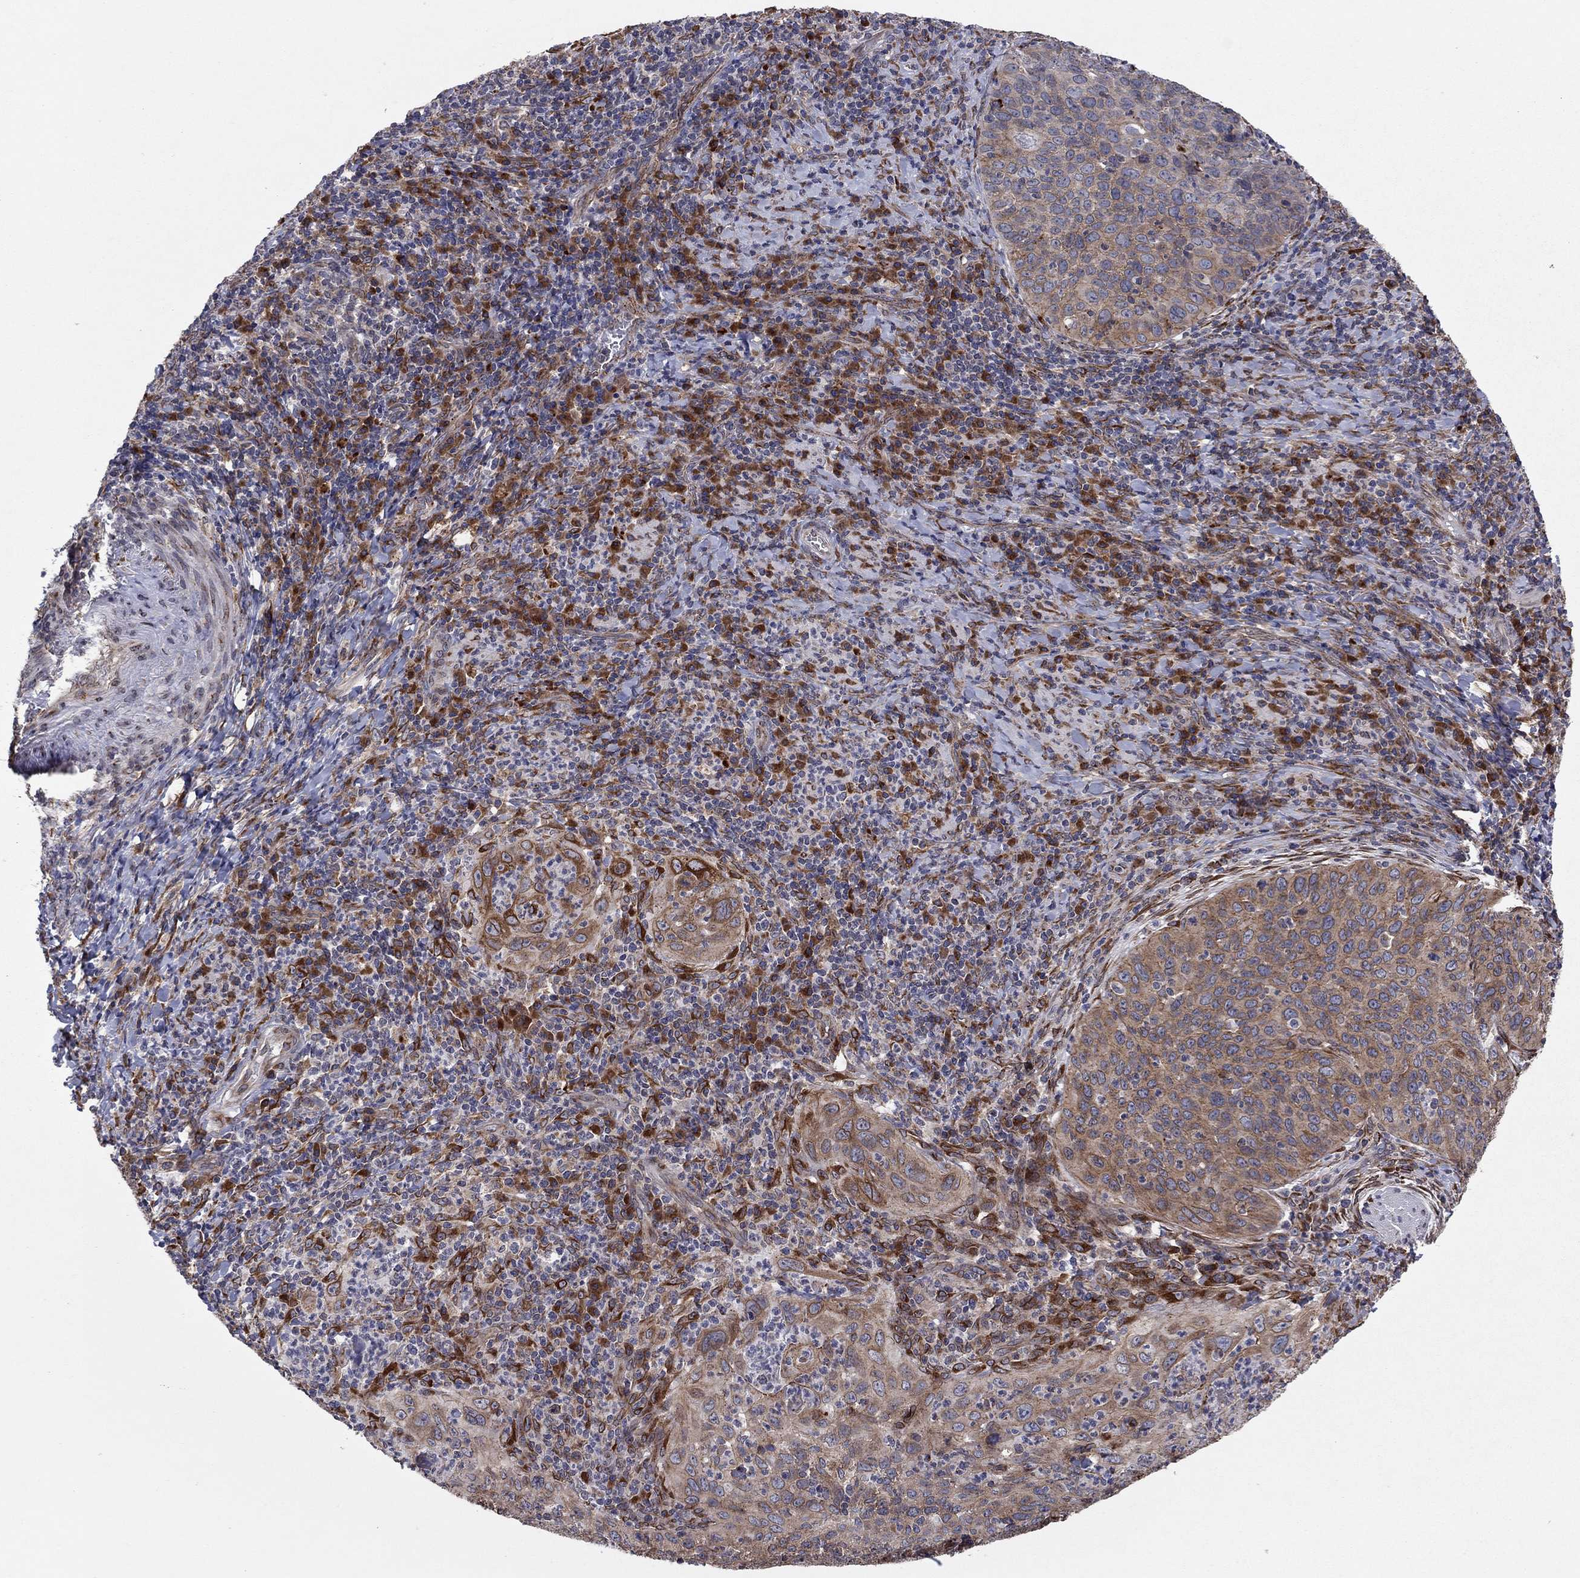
{"staining": {"intensity": "strong", "quantity": "<25%", "location": "cytoplasmic/membranous"}, "tissue": "cervical cancer", "cell_type": "Tumor cells", "image_type": "cancer", "snomed": [{"axis": "morphology", "description": "Squamous cell carcinoma, NOS"}, {"axis": "topography", "description": "Cervix"}], "caption": "Cervical cancer (squamous cell carcinoma) tissue reveals strong cytoplasmic/membranous staining in approximately <25% of tumor cells", "gene": "YIF1A", "patient": {"sex": "female", "age": 26}}